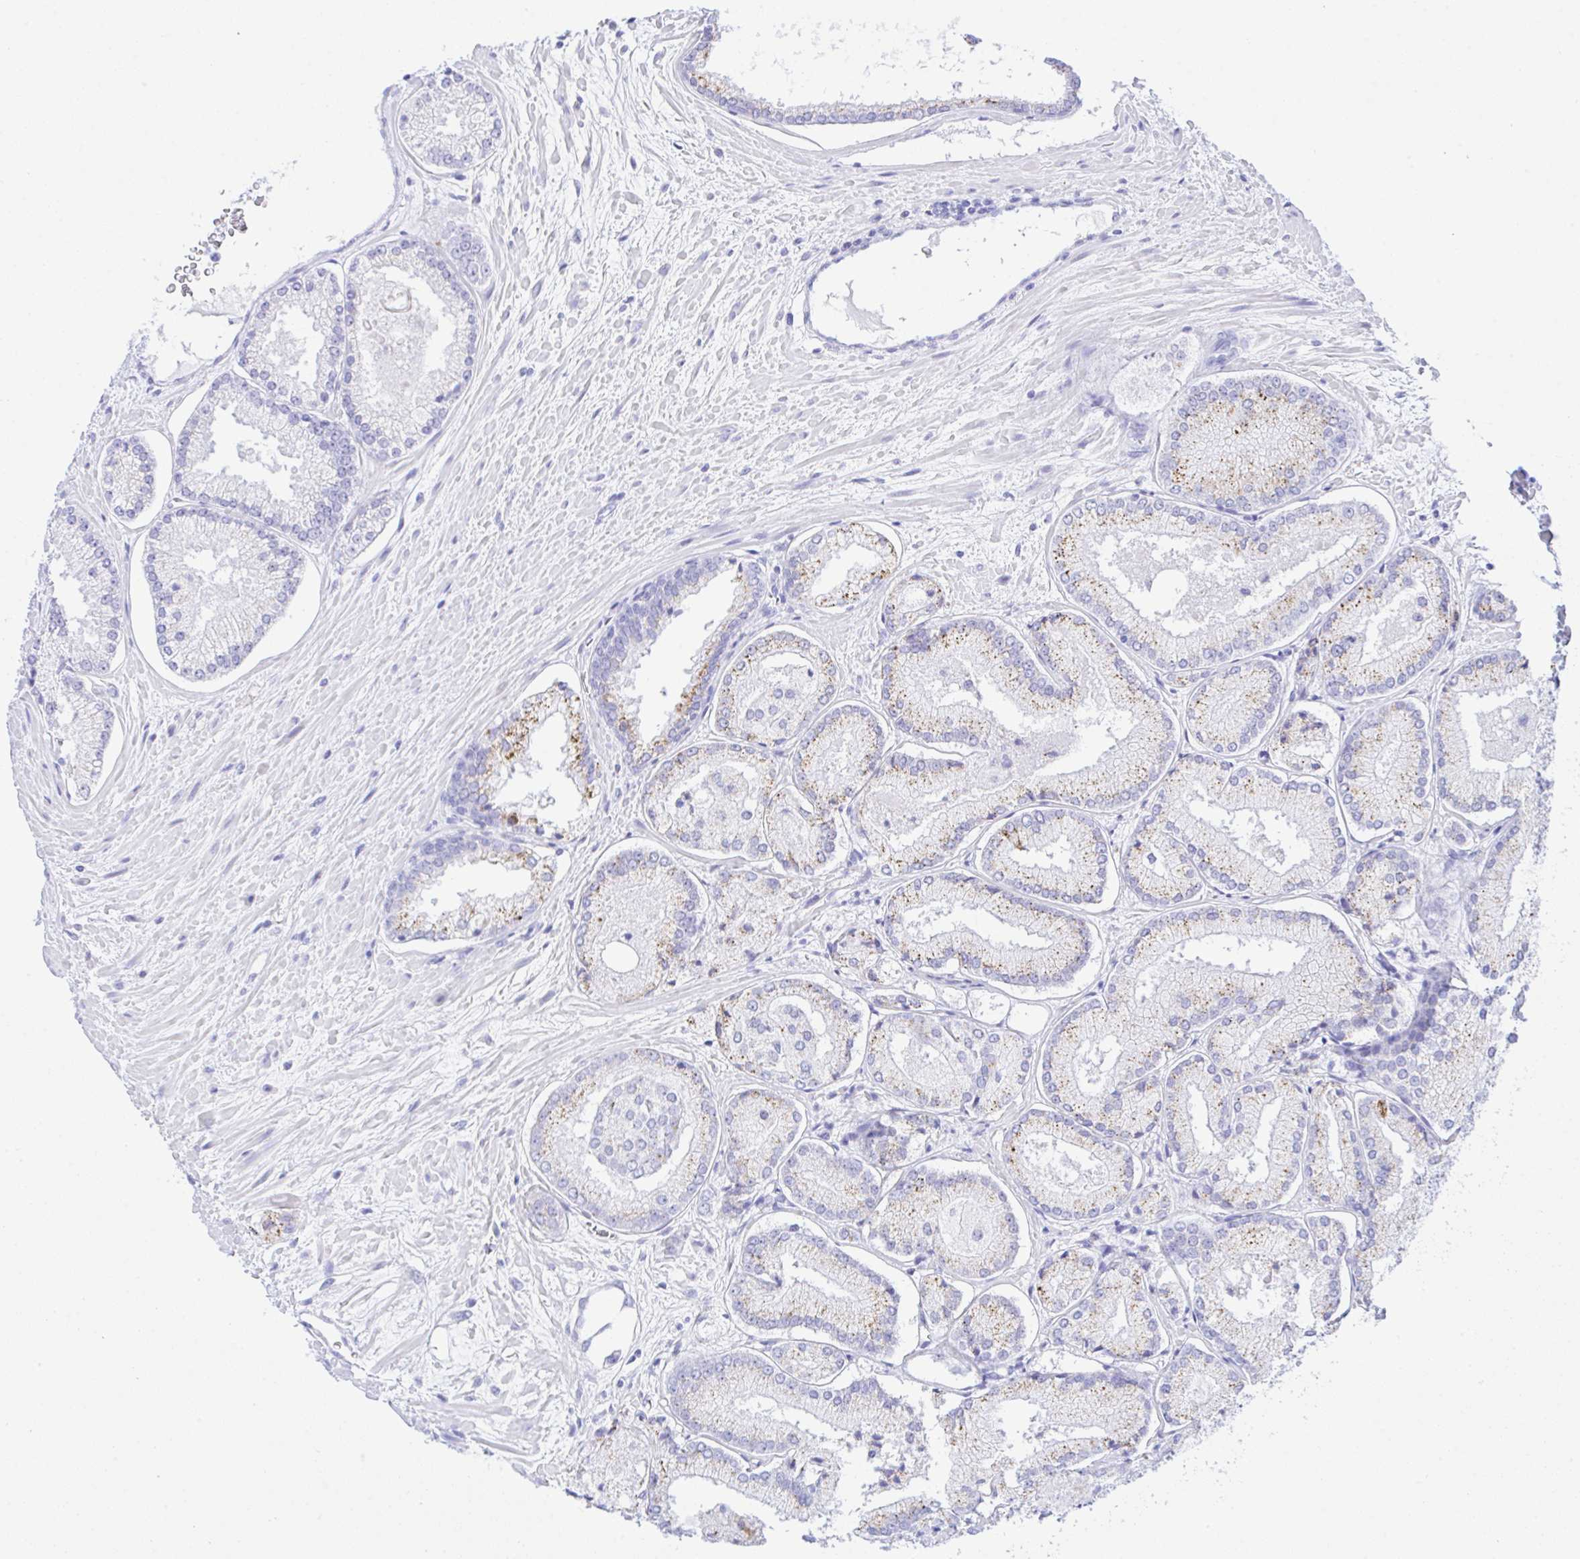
{"staining": {"intensity": "moderate", "quantity": "25%-75%", "location": "cytoplasmic/membranous"}, "tissue": "prostate cancer", "cell_type": "Tumor cells", "image_type": "cancer", "snomed": [{"axis": "morphology", "description": "Adenocarcinoma, High grade"}, {"axis": "topography", "description": "Prostate"}], "caption": "A micrograph of human prostate adenocarcinoma (high-grade) stained for a protein demonstrates moderate cytoplasmic/membranous brown staining in tumor cells.", "gene": "SELENOV", "patient": {"sex": "male", "age": 73}}